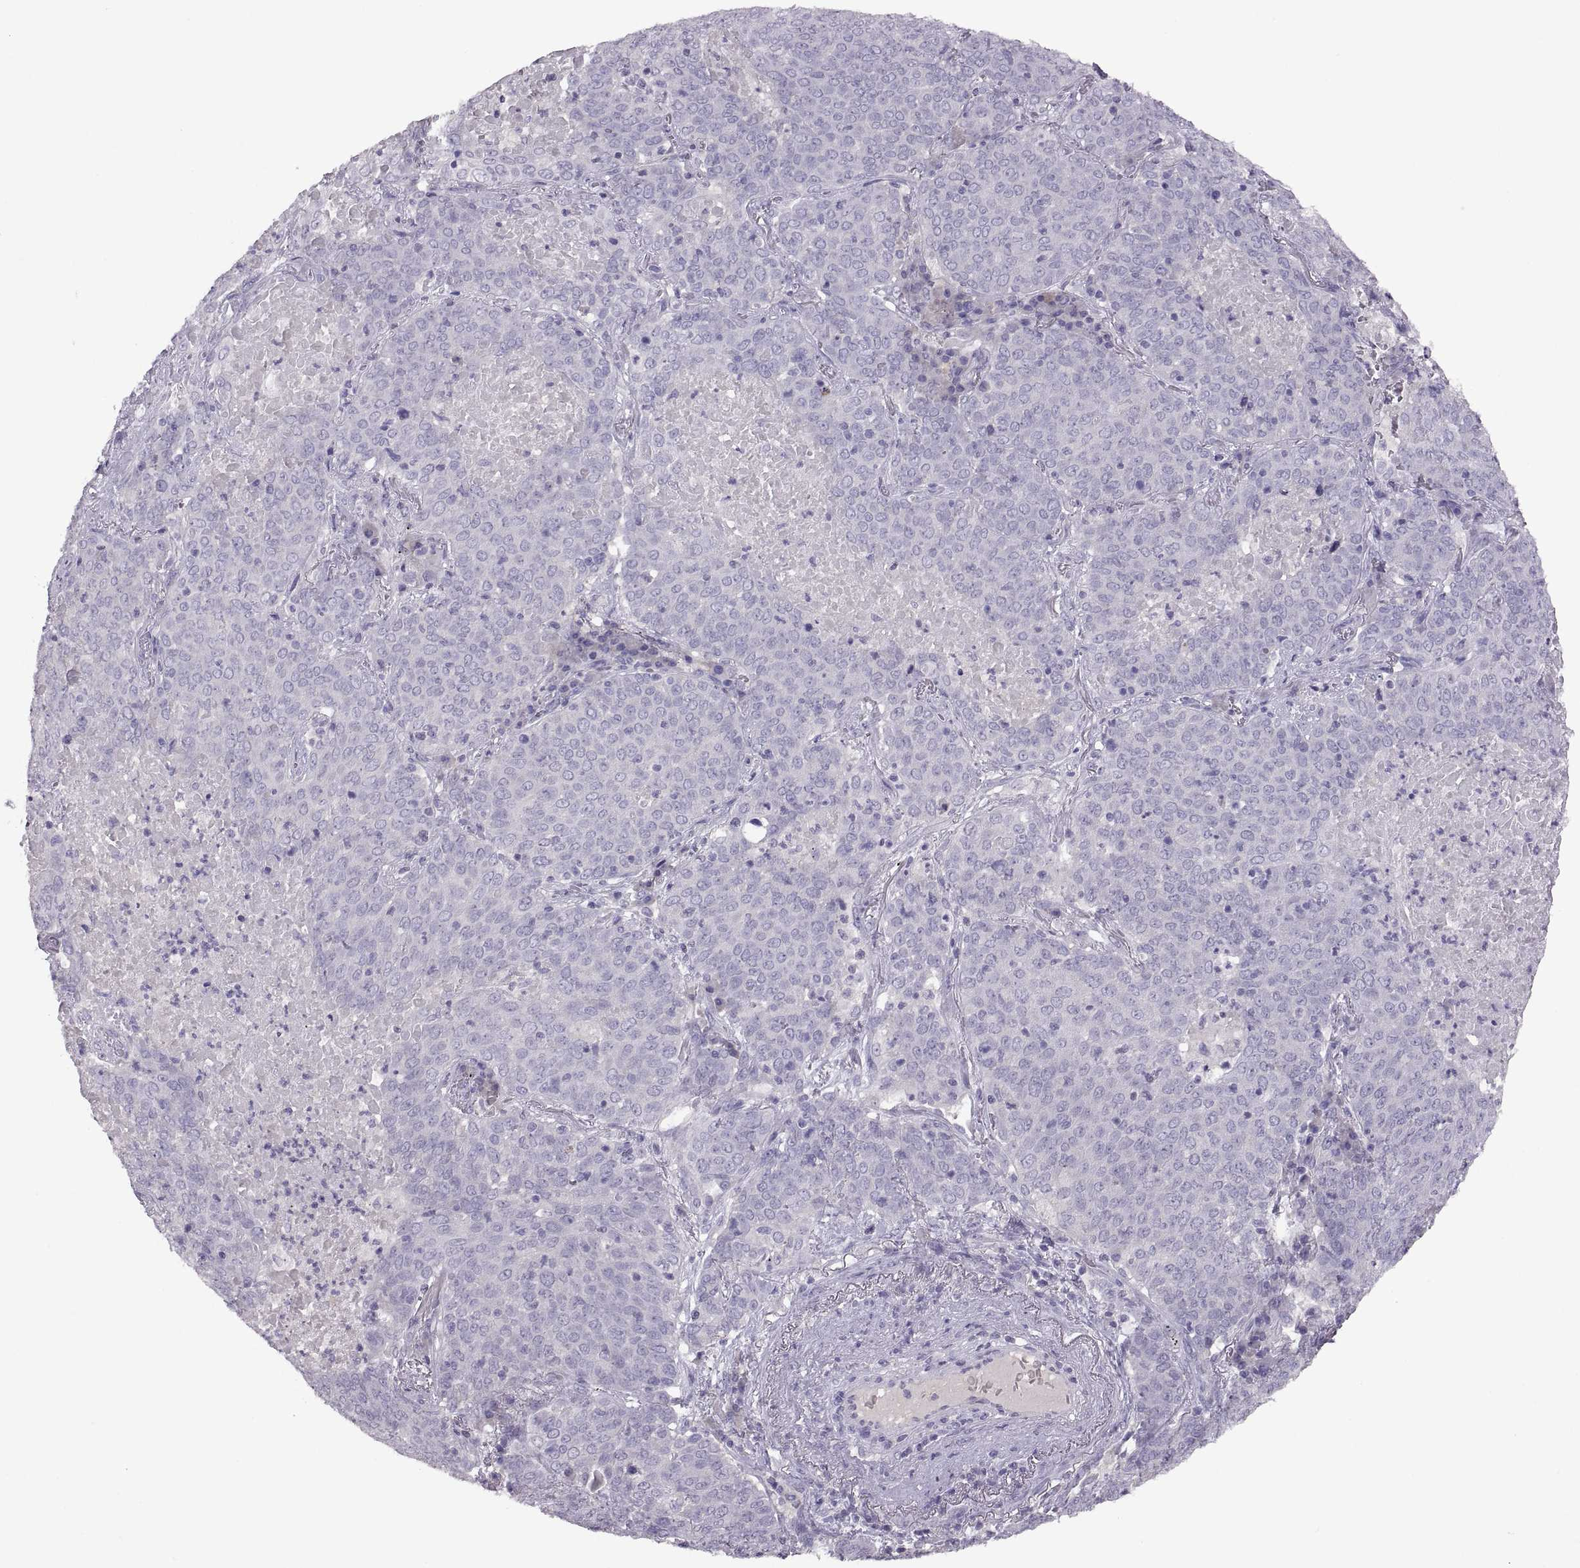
{"staining": {"intensity": "negative", "quantity": "none", "location": "none"}, "tissue": "lung cancer", "cell_type": "Tumor cells", "image_type": "cancer", "snomed": [{"axis": "morphology", "description": "Squamous cell carcinoma, NOS"}, {"axis": "topography", "description": "Lung"}], "caption": "IHC photomicrograph of neoplastic tissue: human lung cancer stained with DAB displays no significant protein positivity in tumor cells.", "gene": "TBX19", "patient": {"sex": "male", "age": 82}}